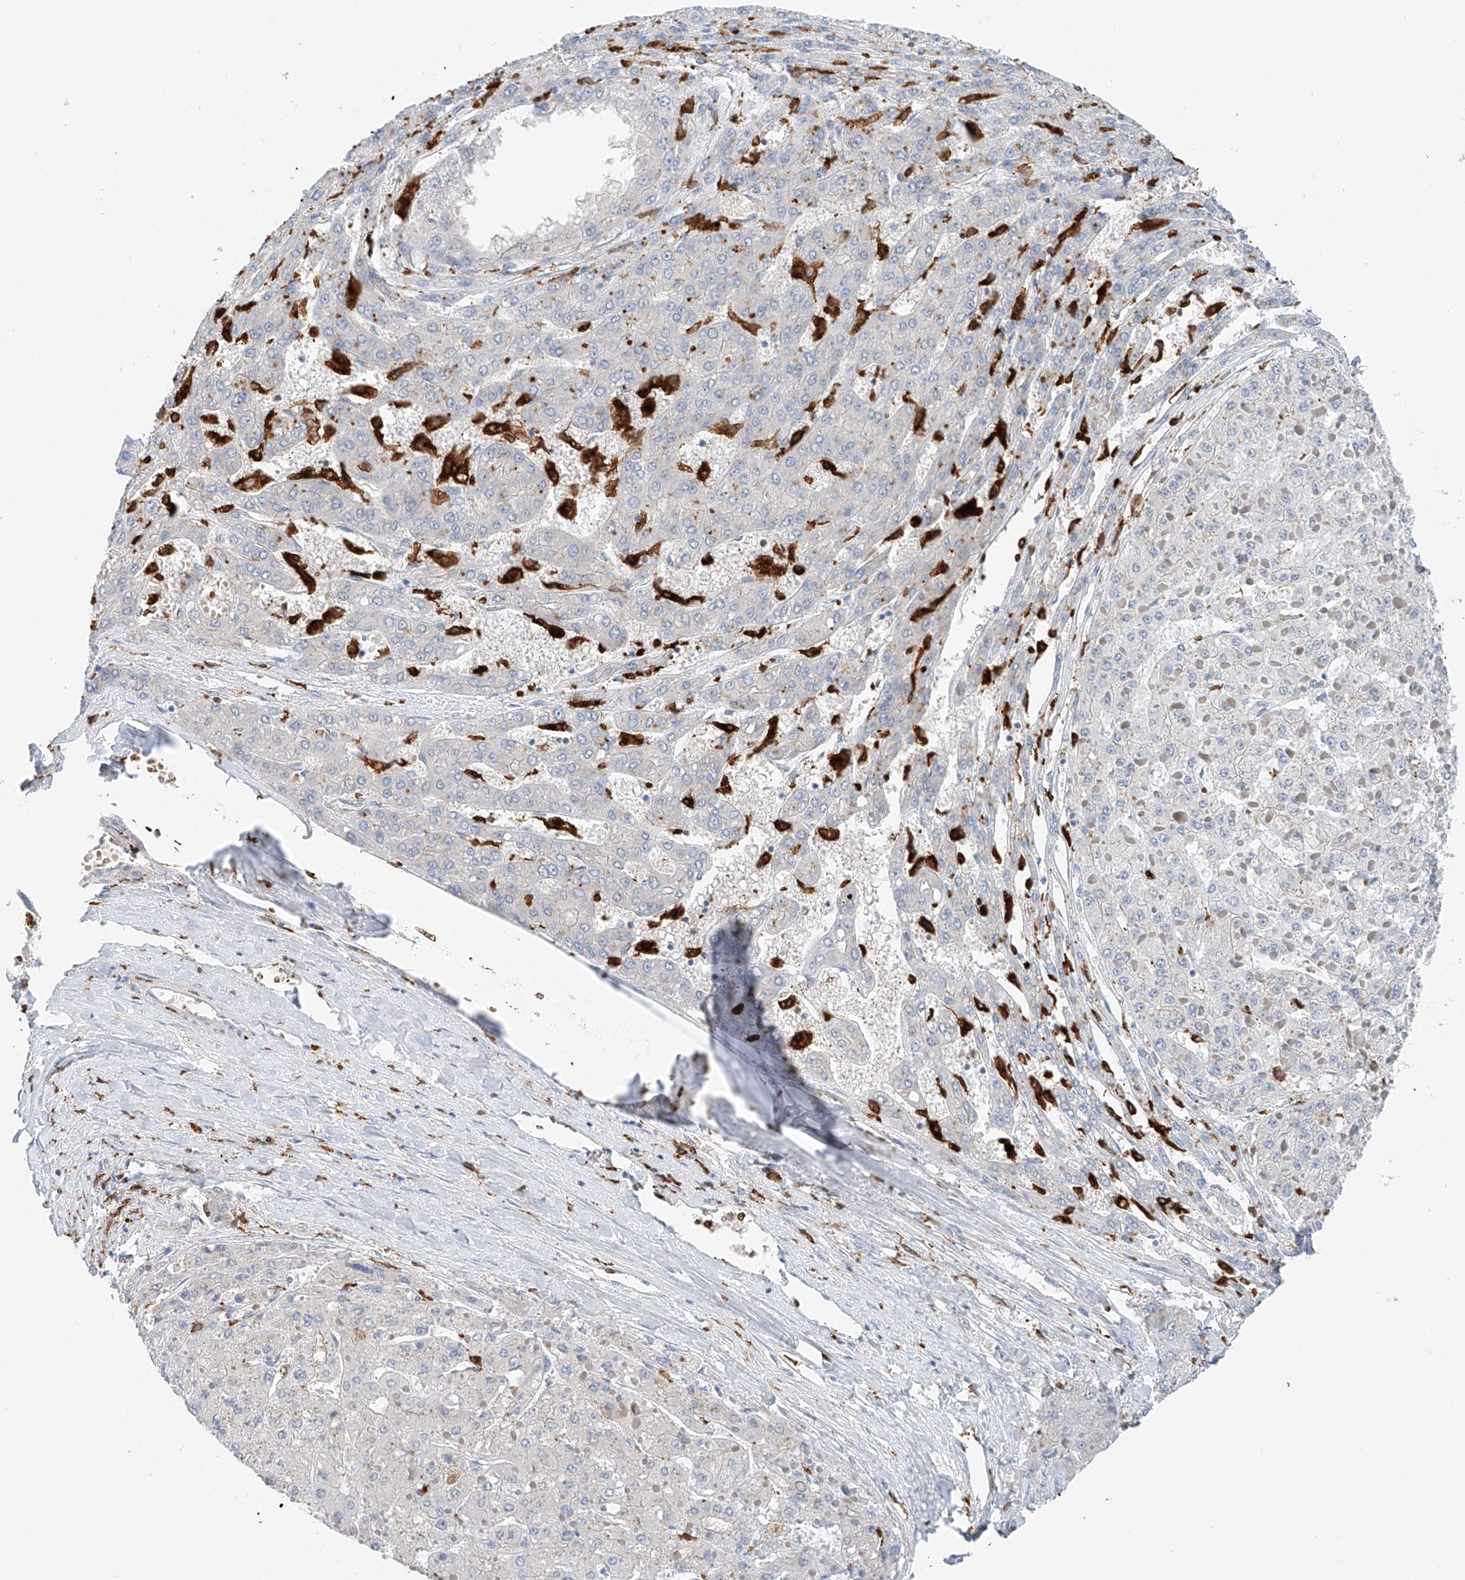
{"staining": {"intensity": "negative", "quantity": "none", "location": "none"}, "tissue": "liver cancer", "cell_type": "Tumor cells", "image_type": "cancer", "snomed": [{"axis": "morphology", "description": "Carcinoma, Hepatocellular, NOS"}, {"axis": "topography", "description": "Liver"}], "caption": "This is an immunohistochemistry photomicrograph of human hepatocellular carcinoma (liver). There is no positivity in tumor cells.", "gene": "TBXAS1", "patient": {"sex": "female", "age": 73}}